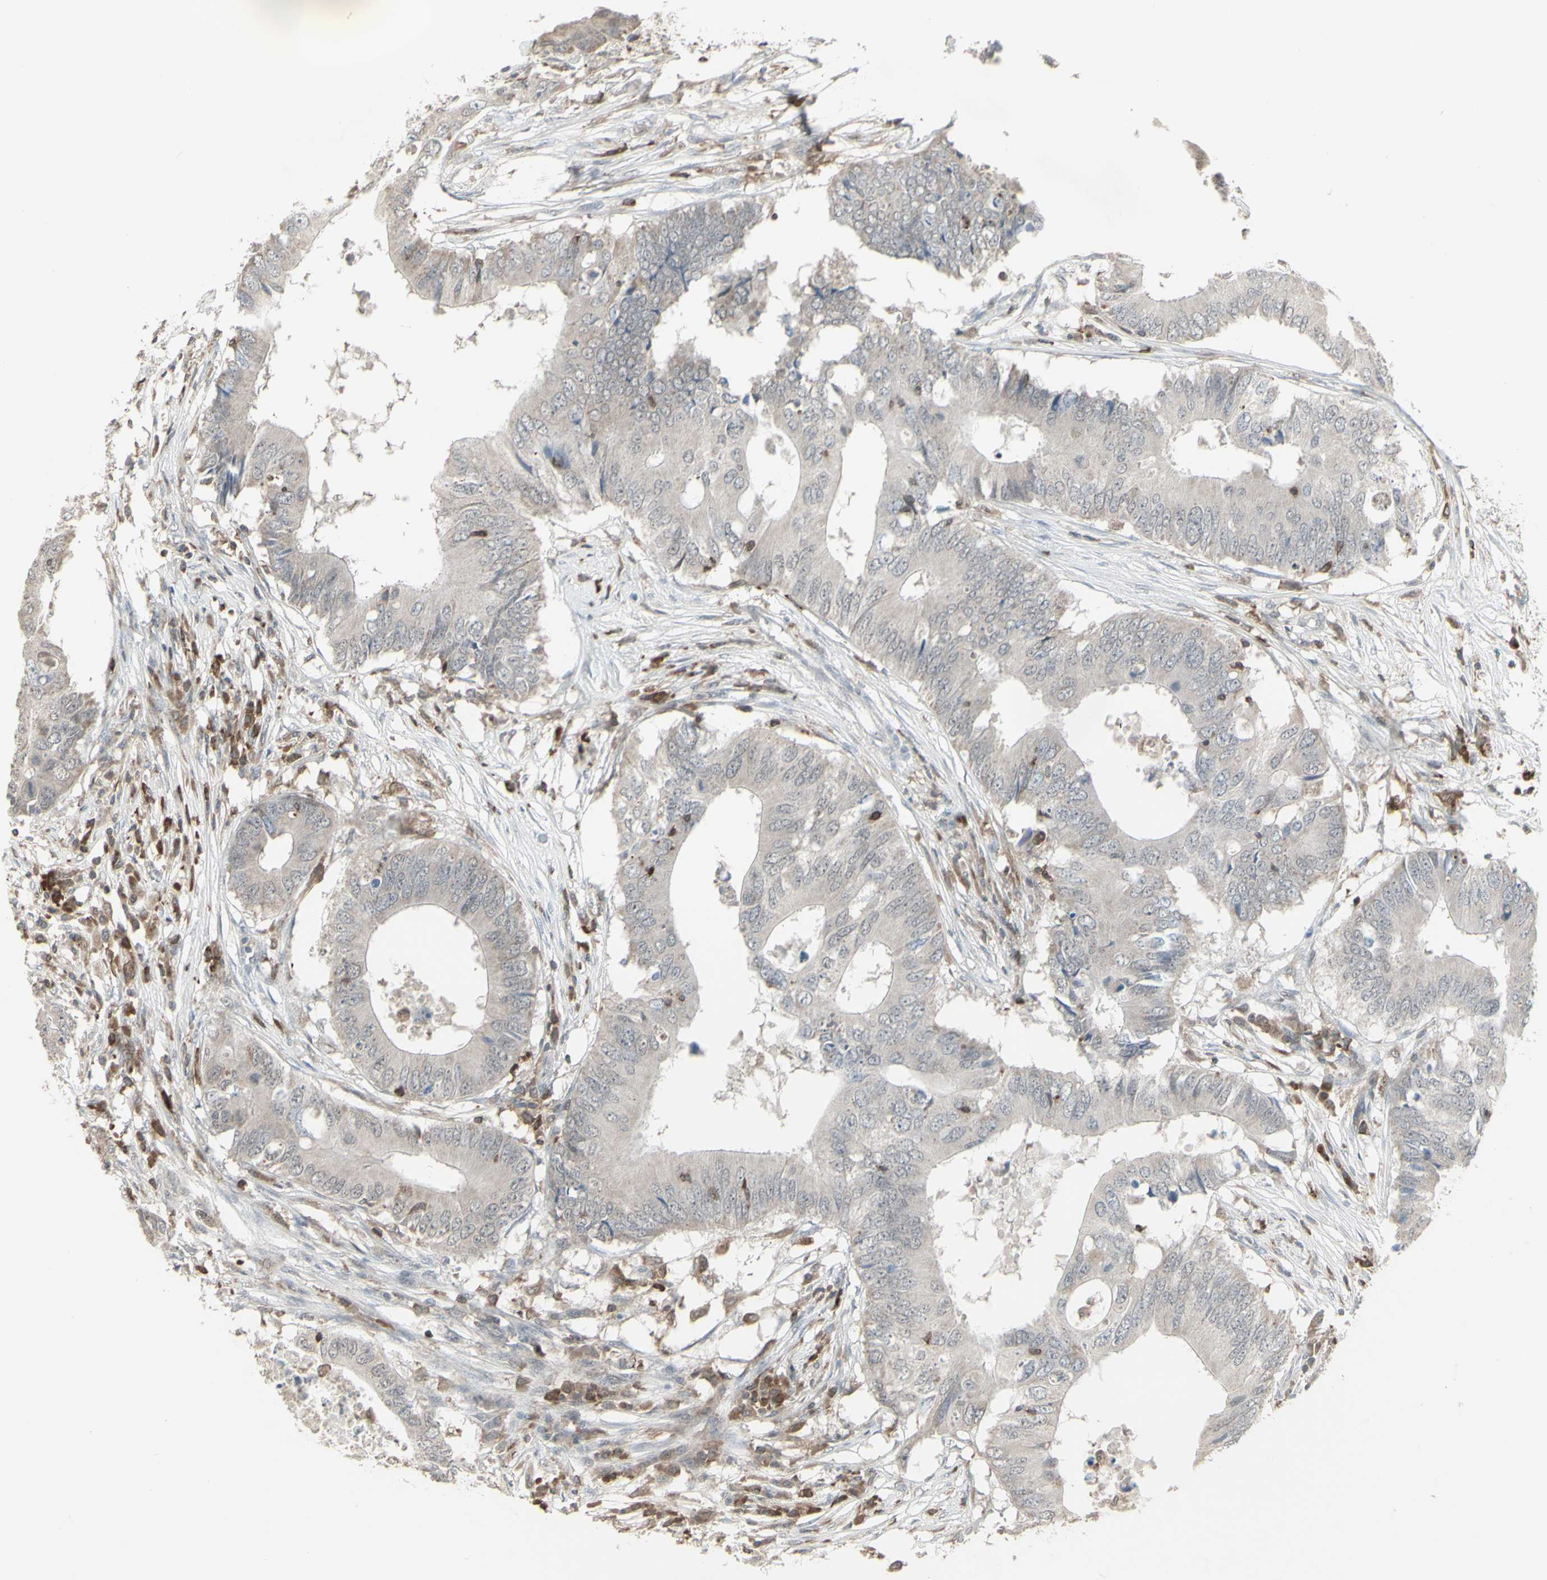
{"staining": {"intensity": "weak", "quantity": "25%-75%", "location": "cytoplasmic/membranous"}, "tissue": "colorectal cancer", "cell_type": "Tumor cells", "image_type": "cancer", "snomed": [{"axis": "morphology", "description": "Adenocarcinoma, NOS"}, {"axis": "topography", "description": "Colon"}], "caption": "Immunohistochemical staining of human colorectal cancer (adenocarcinoma) exhibits low levels of weak cytoplasmic/membranous positivity in approximately 25%-75% of tumor cells. Using DAB (3,3'-diaminobenzidine) (brown) and hematoxylin (blue) stains, captured at high magnification using brightfield microscopy.", "gene": "SAMSN1", "patient": {"sex": "male", "age": 71}}